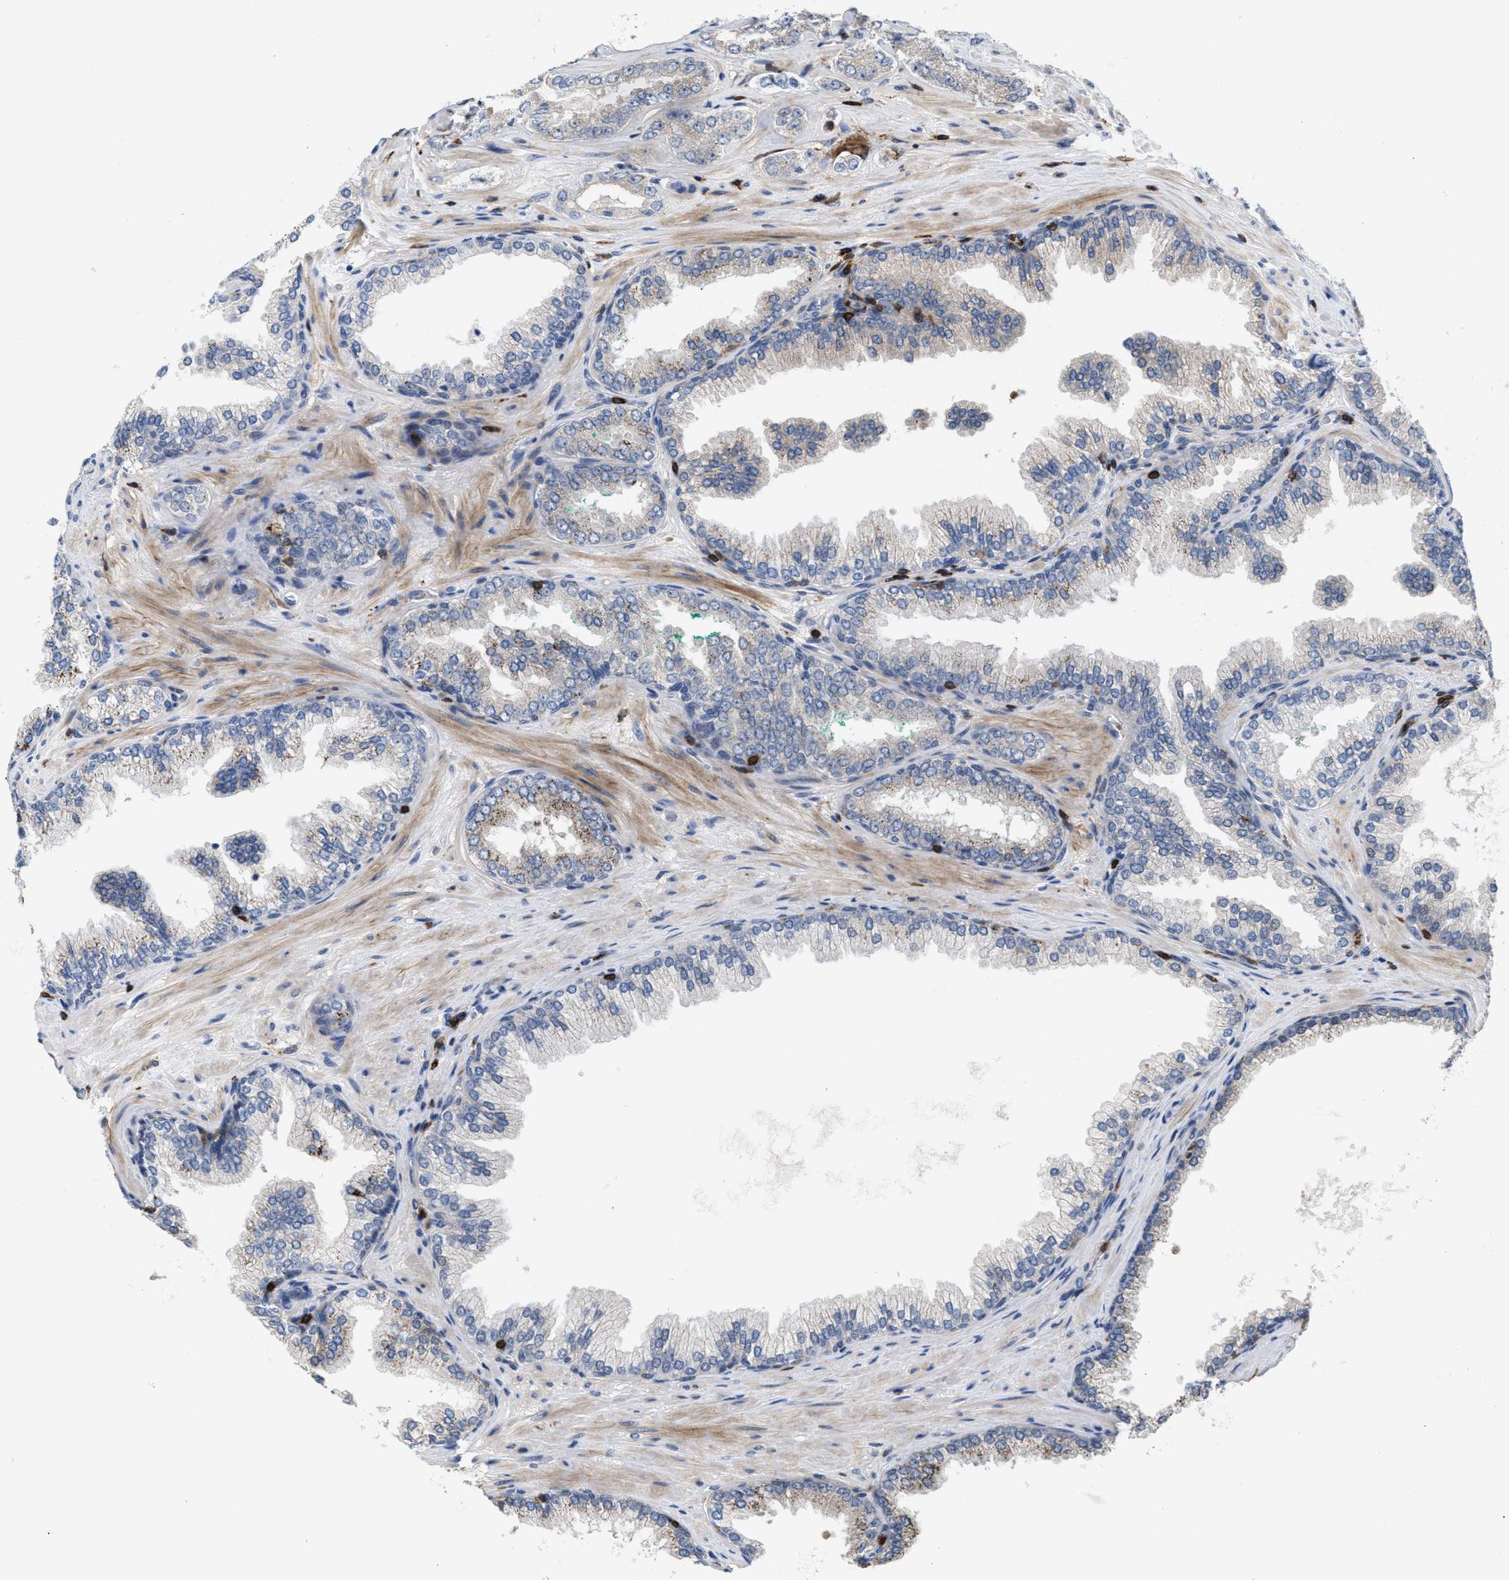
{"staining": {"intensity": "negative", "quantity": "none", "location": "none"}, "tissue": "prostate cancer", "cell_type": "Tumor cells", "image_type": "cancer", "snomed": [{"axis": "morphology", "description": "Adenocarcinoma, High grade"}, {"axis": "topography", "description": "Prostate"}], "caption": "The histopathology image shows no significant expression in tumor cells of high-grade adenocarcinoma (prostate).", "gene": "PTPRE", "patient": {"sex": "male", "age": 71}}